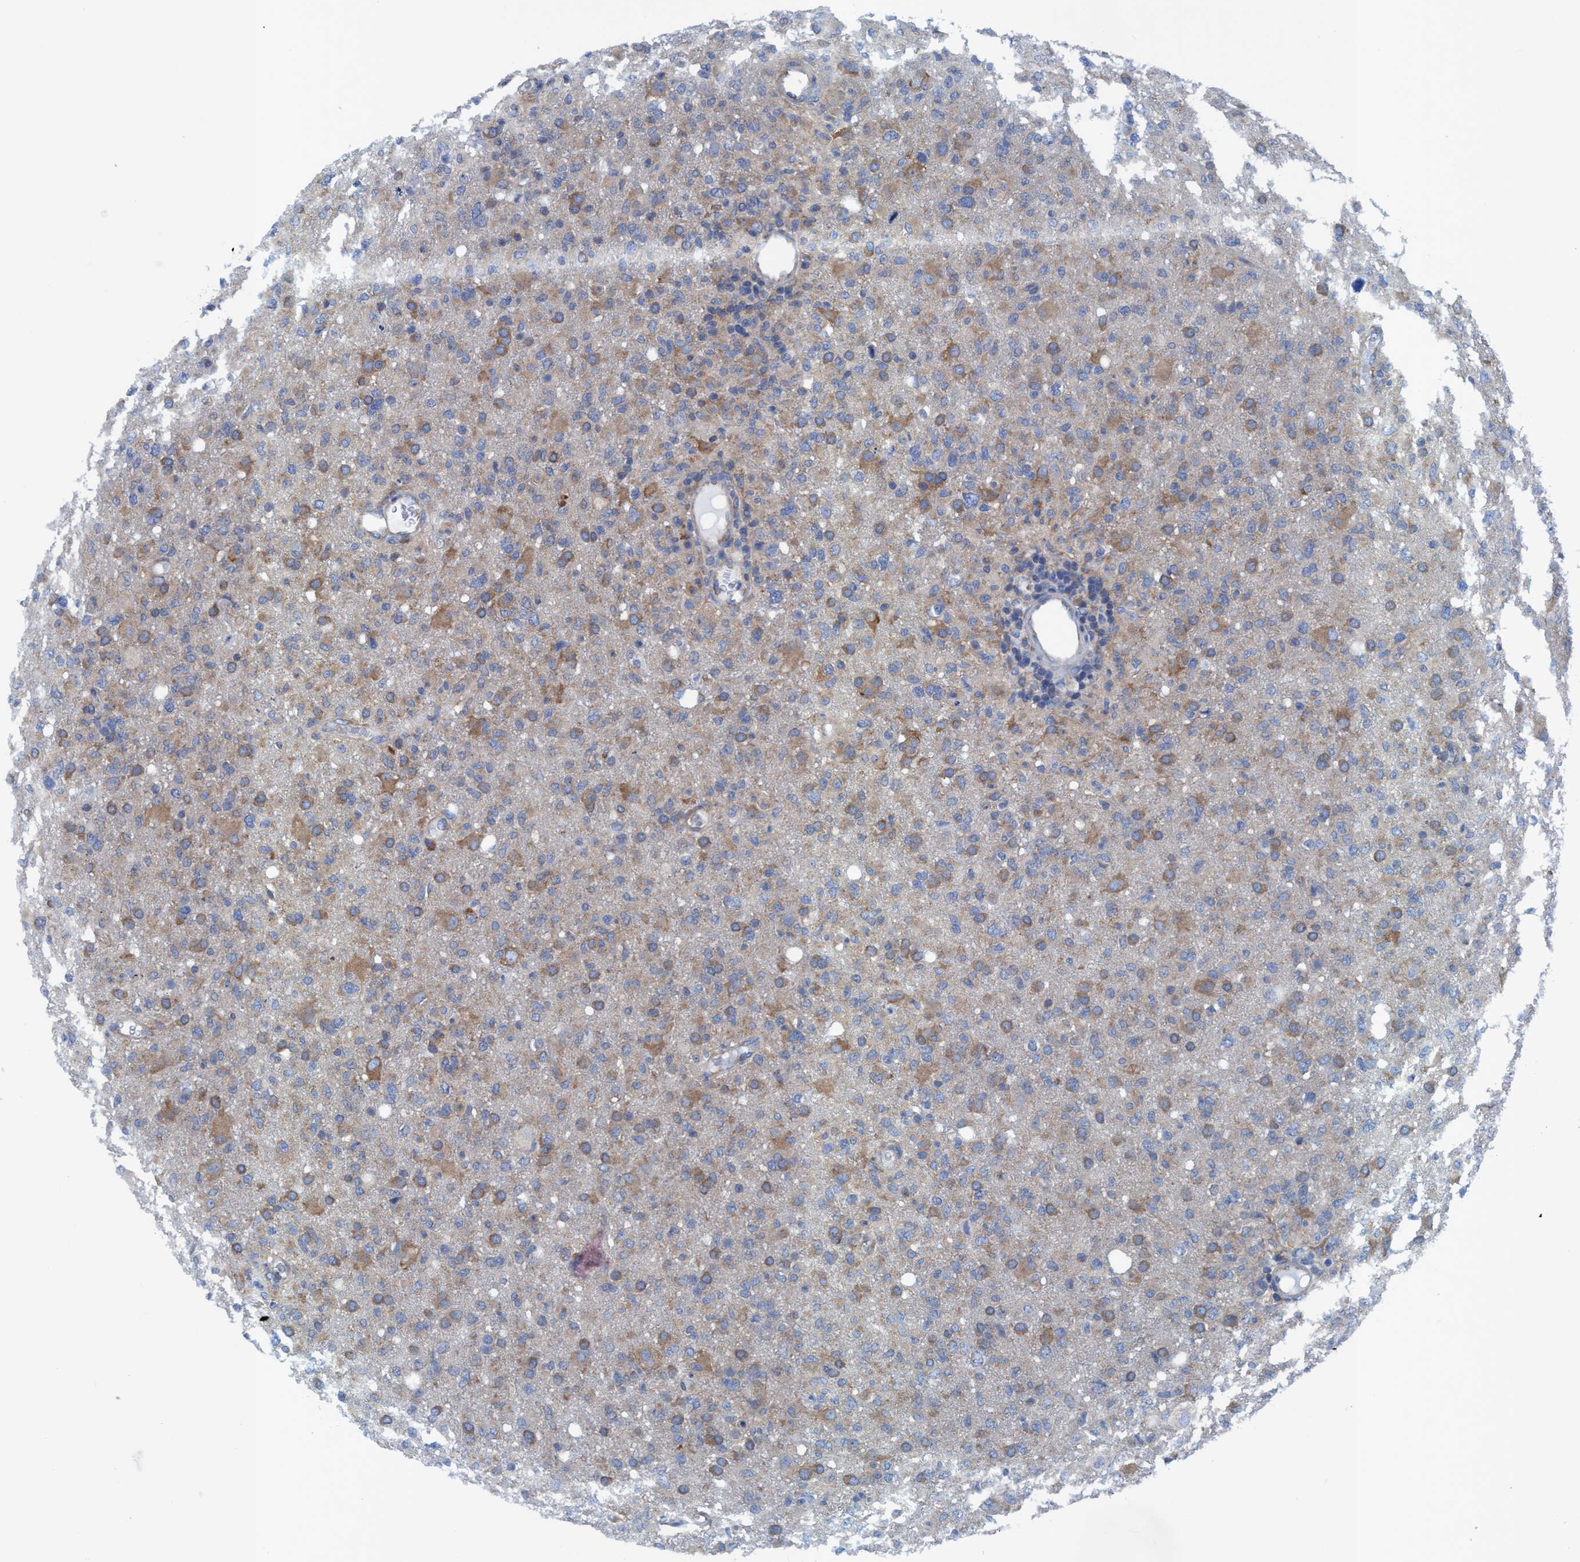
{"staining": {"intensity": "weak", "quantity": "25%-75%", "location": "cytoplasmic/membranous"}, "tissue": "glioma", "cell_type": "Tumor cells", "image_type": "cancer", "snomed": [{"axis": "morphology", "description": "Glioma, malignant, High grade"}, {"axis": "topography", "description": "Brain"}], "caption": "The image demonstrates staining of malignant glioma (high-grade), revealing weak cytoplasmic/membranous protein staining (brown color) within tumor cells. The staining was performed using DAB to visualize the protein expression in brown, while the nuclei were stained in blue with hematoxylin (Magnification: 20x).", "gene": "NMT1", "patient": {"sex": "female", "age": 57}}